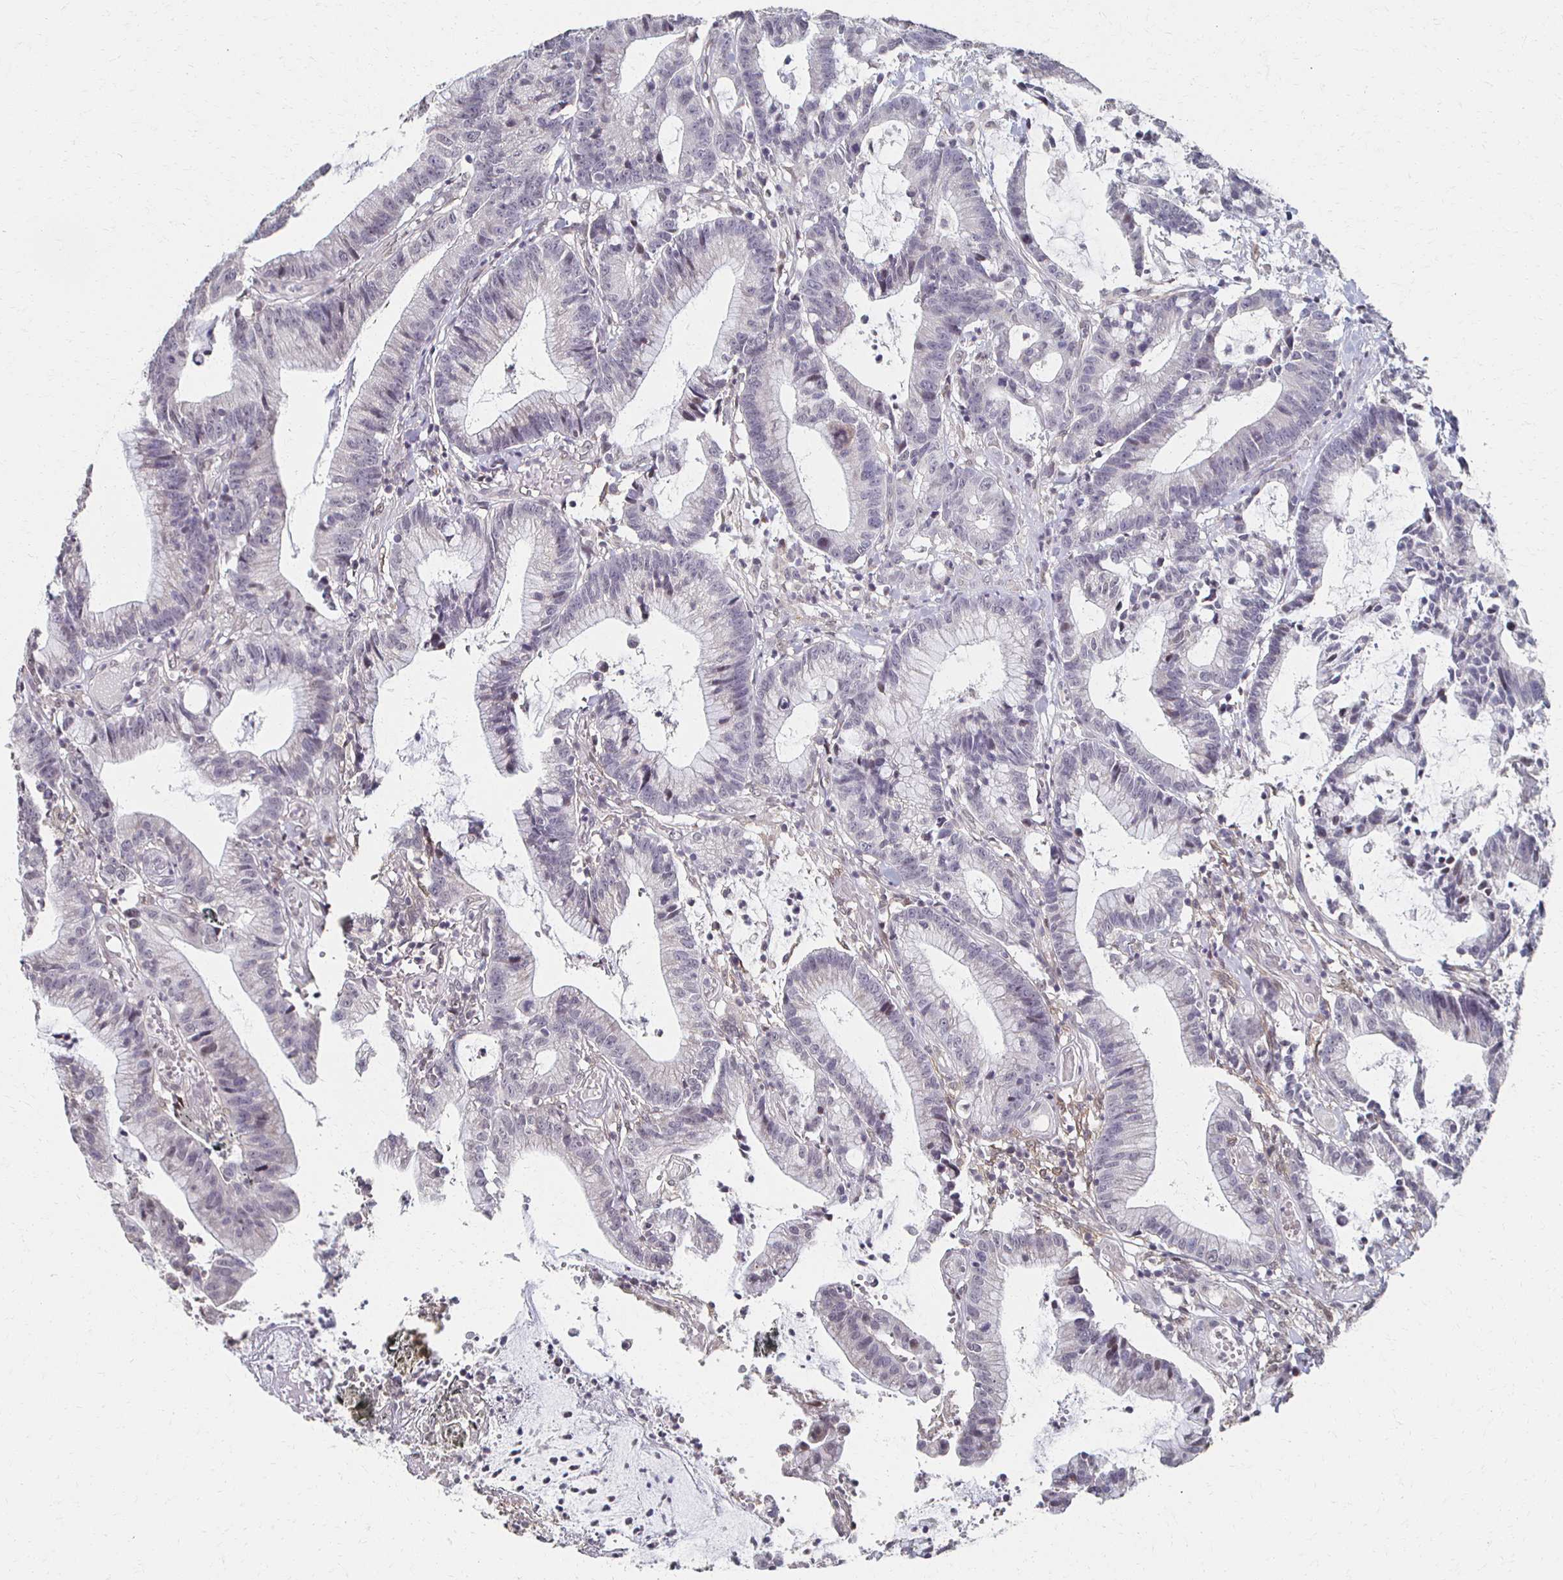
{"staining": {"intensity": "negative", "quantity": "none", "location": "none"}, "tissue": "colorectal cancer", "cell_type": "Tumor cells", "image_type": "cancer", "snomed": [{"axis": "morphology", "description": "Adenocarcinoma, NOS"}, {"axis": "topography", "description": "Colon"}], "caption": "This is a photomicrograph of immunohistochemistry (IHC) staining of colorectal cancer, which shows no expression in tumor cells.", "gene": "DAB1", "patient": {"sex": "female", "age": 78}}